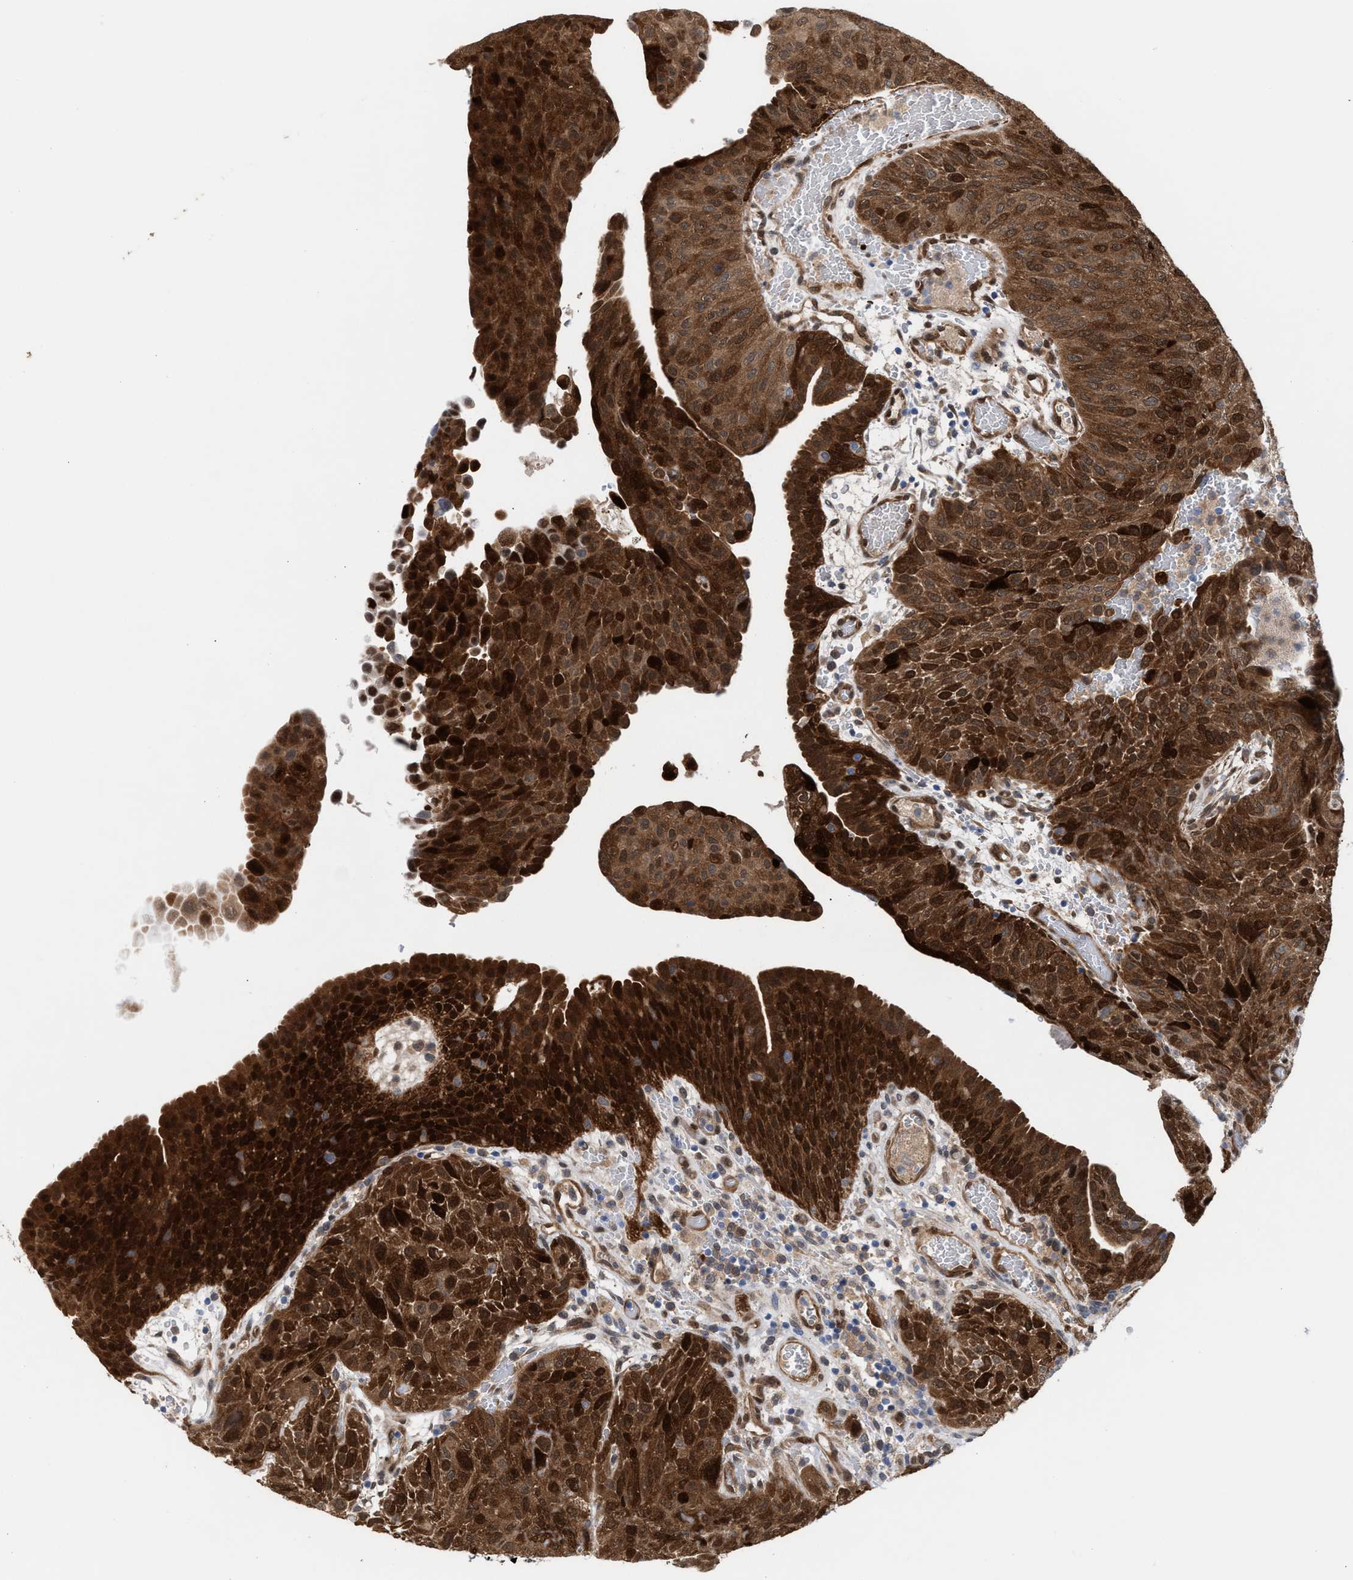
{"staining": {"intensity": "strong", "quantity": ">75%", "location": "cytoplasmic/membranous,nuclear"}, "tissue": "urothelial cancer", "cell_type": "Tumor cells", "image_type": "cancer", "snomed": [{"axis": "morphology", "description": "Urothelial carcinoma, Low grade"}, {"axis": "morphology", "description": "Urothelial carcinoma, High grade"}, {"axis": "topography", "description": "Urinary bladder"}], "caption": "A histopathology image of urothelial cancer stained for a protein exhibits strong cytoplasmic/membranous and nuclear brown staining in tumor cells.", "gene": "TP53I3", "patient": {"sex": "male", "age": 35}}